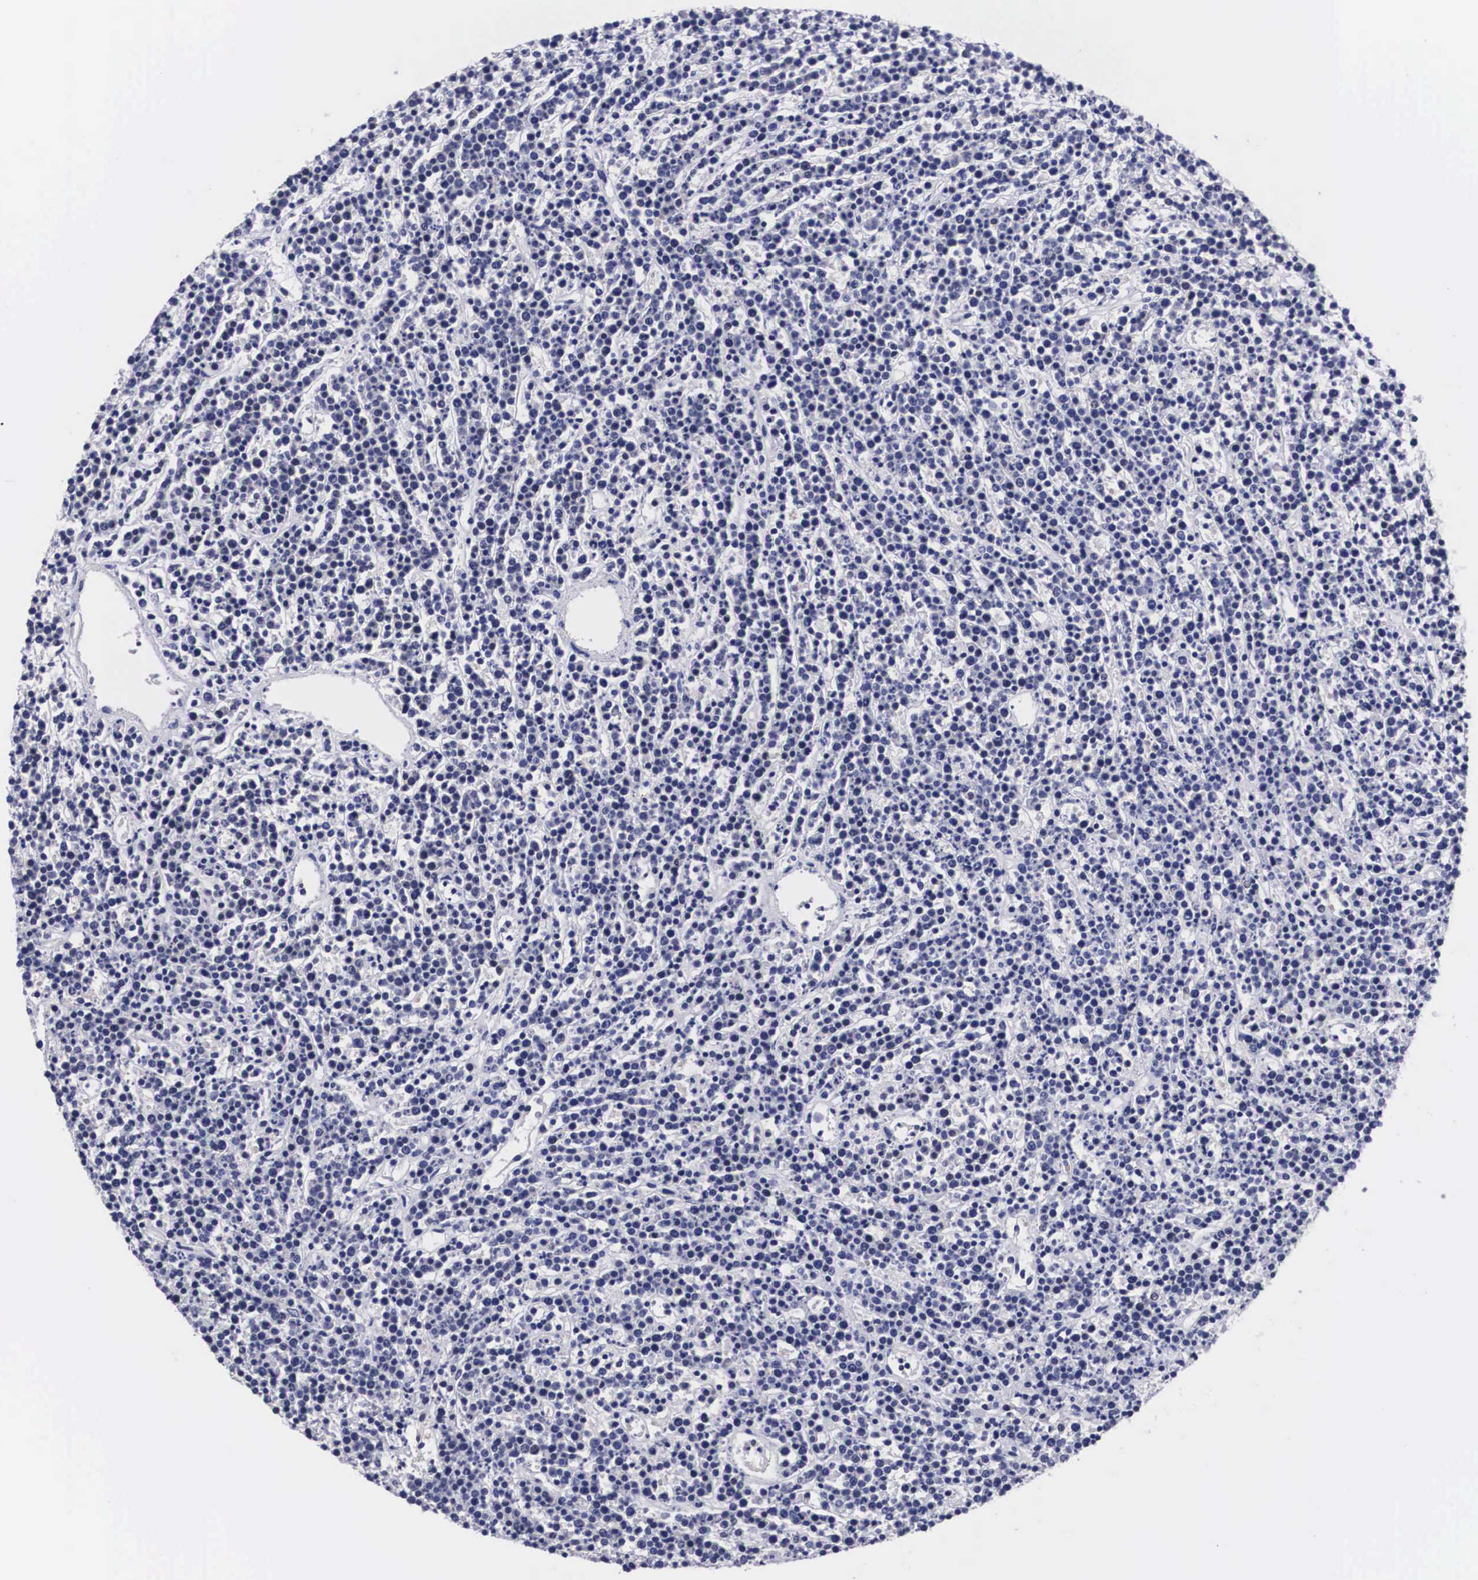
{"staining": {"intensity": "negative", "quantity": "none", "location": "none"}, "tissue": "lymphoma", "cell_type": "Tumor cells", "image_type": "cancer", "snomed": [{"axis": "morphology", "description": "Malignant lymphoma, non-Hodgkin's type, High grade"}, {"axis": "topography", "description": "Ovary"}], "caption": "Human malignant lymphoma, non-Hodgkin's type (high-grade) stained for a protein using immunohistochemistry (IHC) reveals no expression in tumor cells.", "gene": "KHDRBS3", "patient": {"sex": "female", "age": 56}}